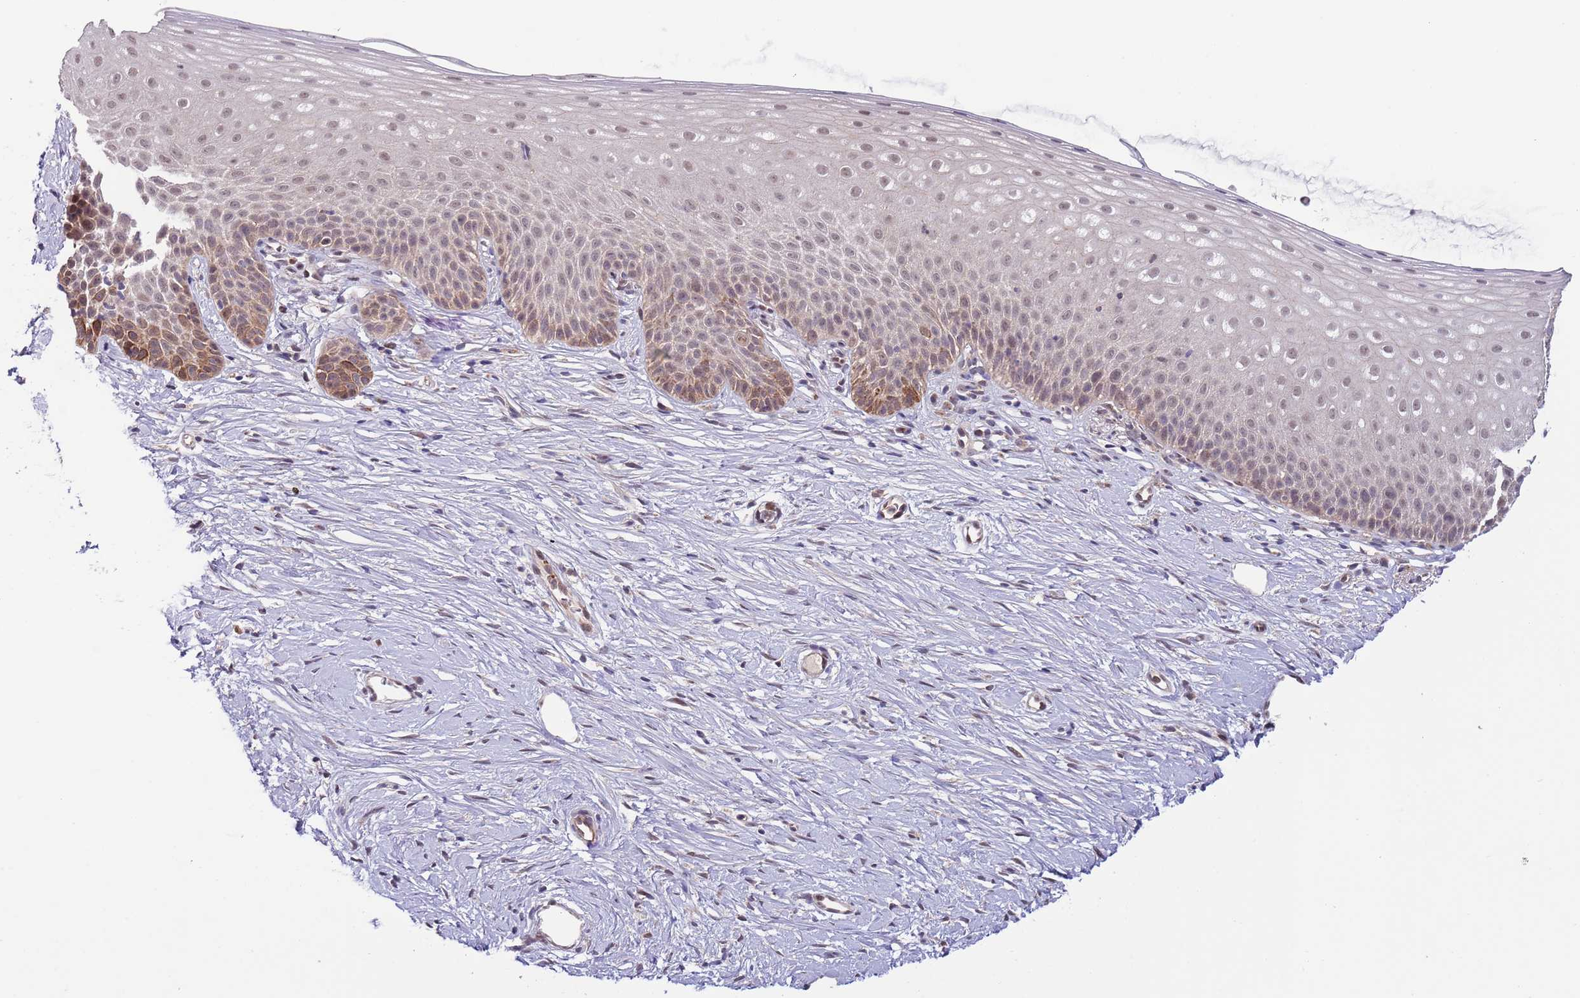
{"staining": {"intensity": "moderate", "quantity": "25%-75%", "location": "cytoplasmic/membranous,nuclear"}, "tissue": "cervix", "cell_type": "Glandular cells", "image_type": "normal", "snomed": [{"axis": "morphology", "description": "Normal tissue, NOS"}, {"axis": "topography", "description": "Cervix"}], "caption": "Immunohistochemistry of normal human cervix shows medium levels of moderate cytoplasmic/membranous,nuclear staining in about 25%-75% of glandular cells.", "gene": "PRR16", "patient": {"sex": "female", "age": 57}}